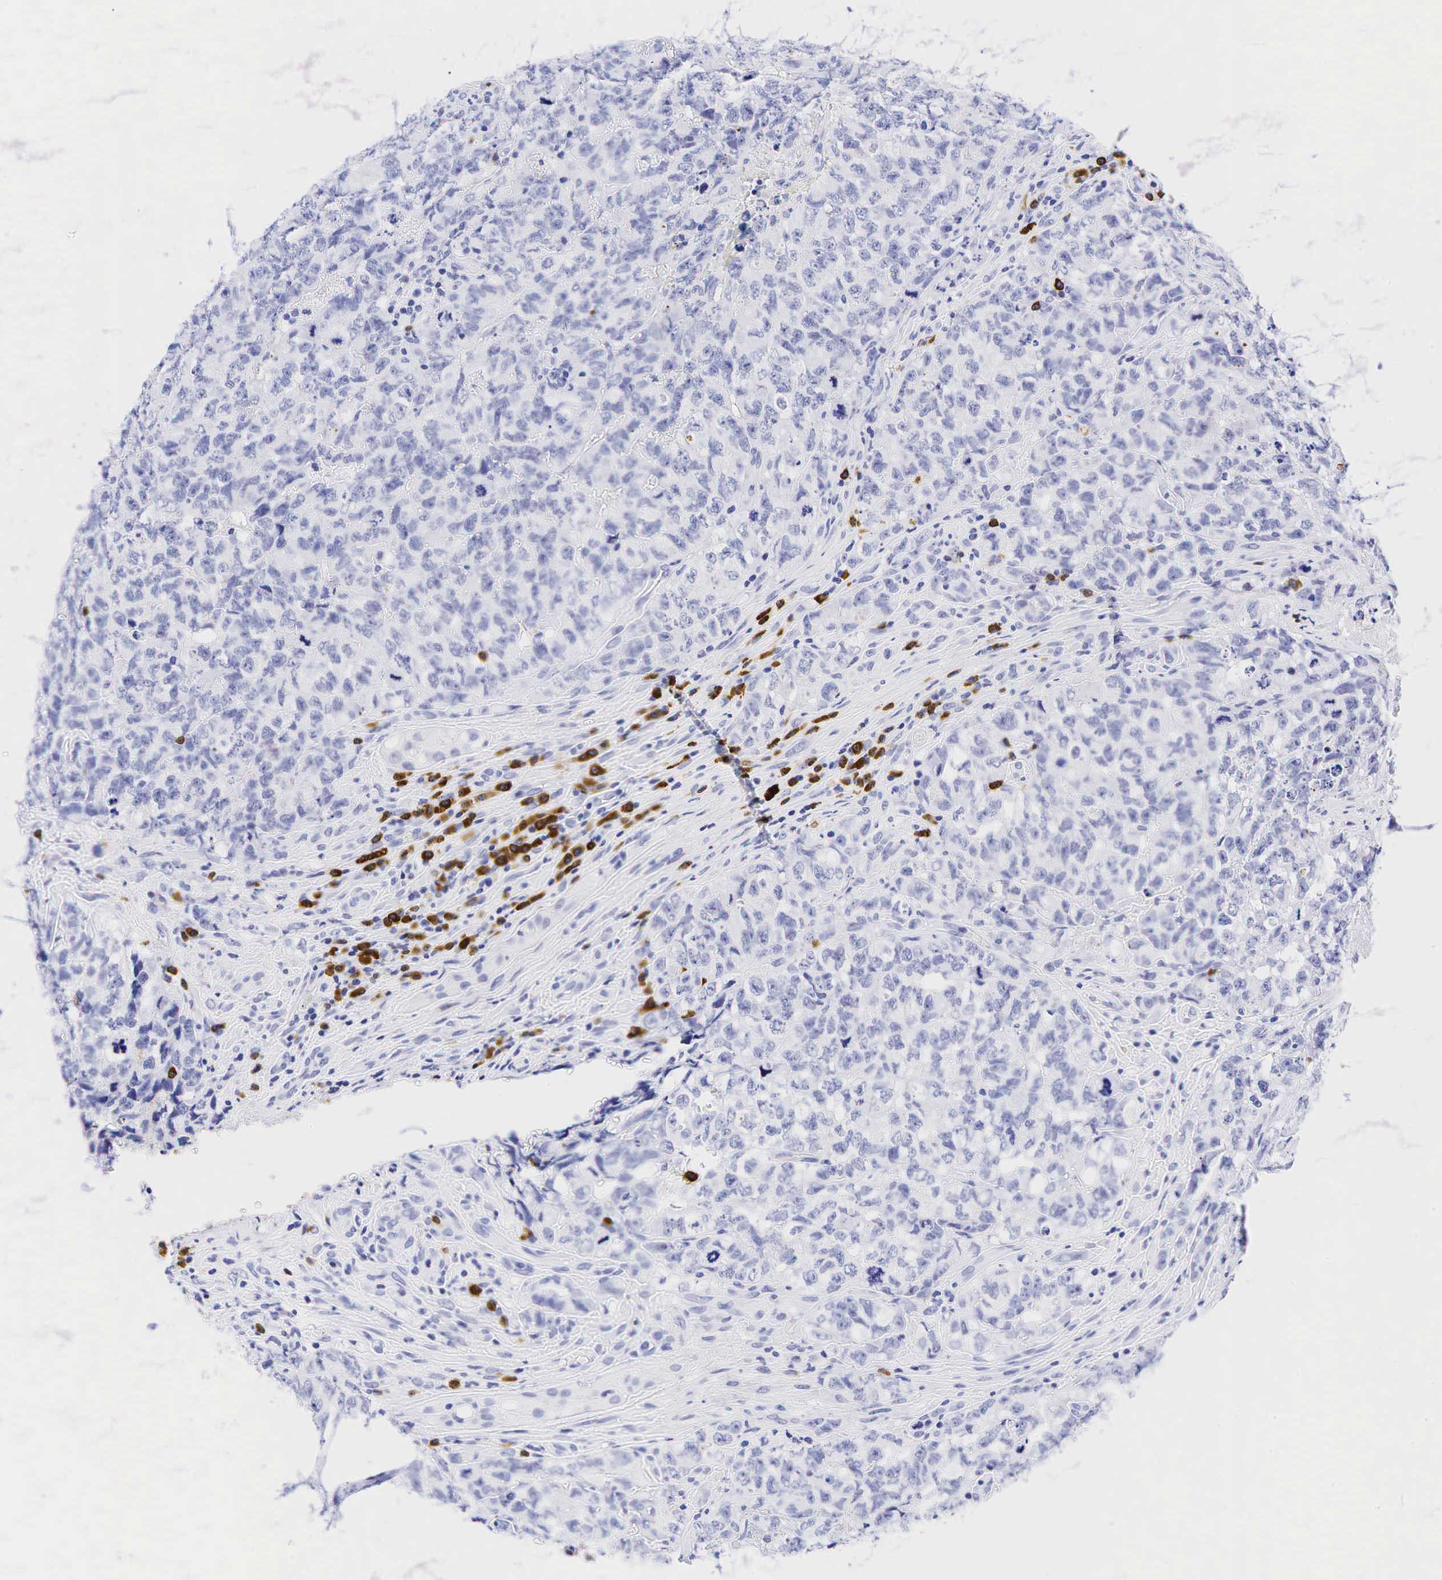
{"staining": {"intensity": "negative", "quantity": "none", "location": "none"}, "tissue": "testis cancer", "cell_type": "Tumor cells", "image_type": "cancer", "snomed": [{"axis": "morphology", "description": "Carcinoma, Embryonal, NOS"}, {"axis": "topography", "description": "Testis"}], "caption": "Micrograph shows no protein expression in tumor cells of embryonal carcinoma (testis) tissue.", "gene": "CD79A", "patient": {"sex": "male", "age": 31}}